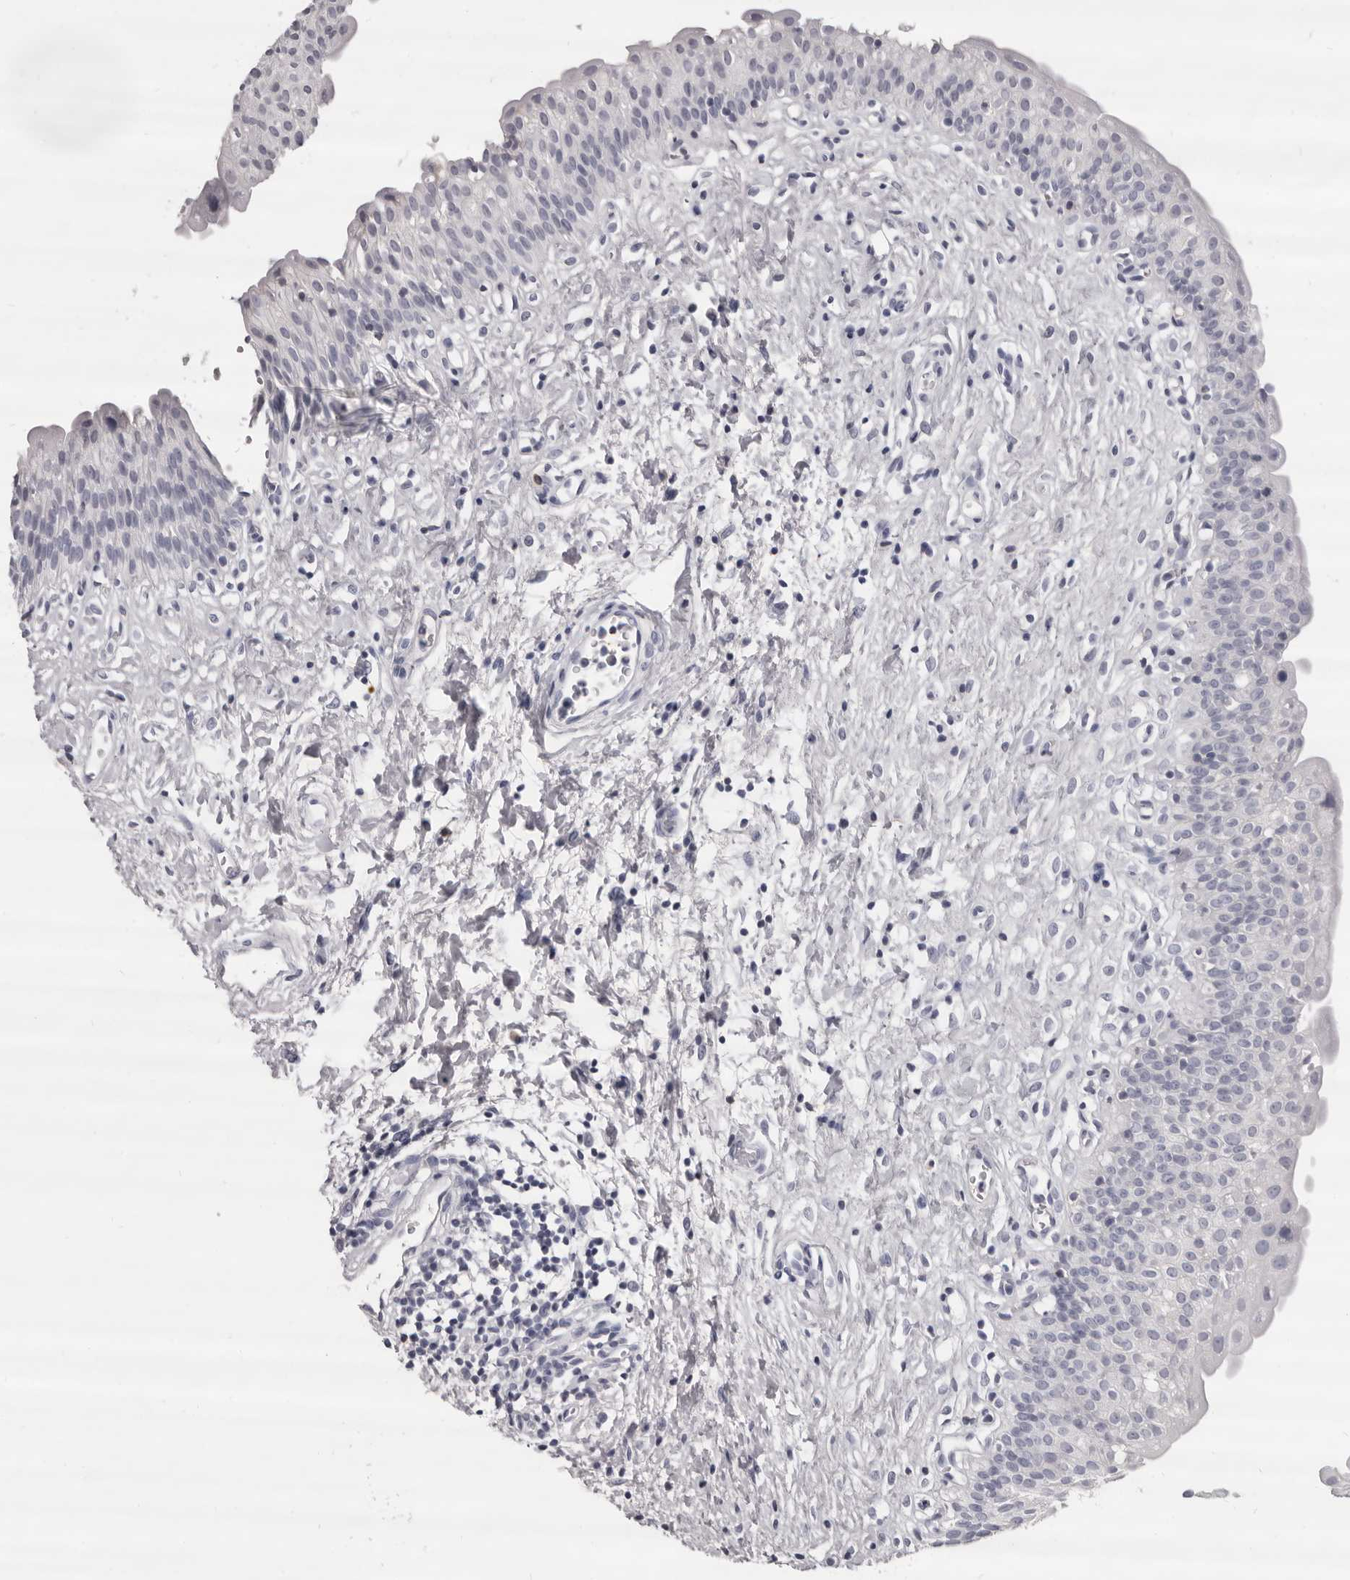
{"staining": {"intensity": "negative", "quantity": "none", "location": "none"}, "tissue": "urinary bladder", "cell_type": "Urothelial cells", "image_type": "normal", "snomed": [{"axis": "morphology", "description": "Normal tissue, NOS"}, {"axis": "topography", "description": "Urinary bladder"}], "caption": "Immunohistochemical staining of normal urinary bladder reveals no significant staining in urothelial cells.", "gene": "GZMH", "patient": {"sex": "male", "age": 51}}